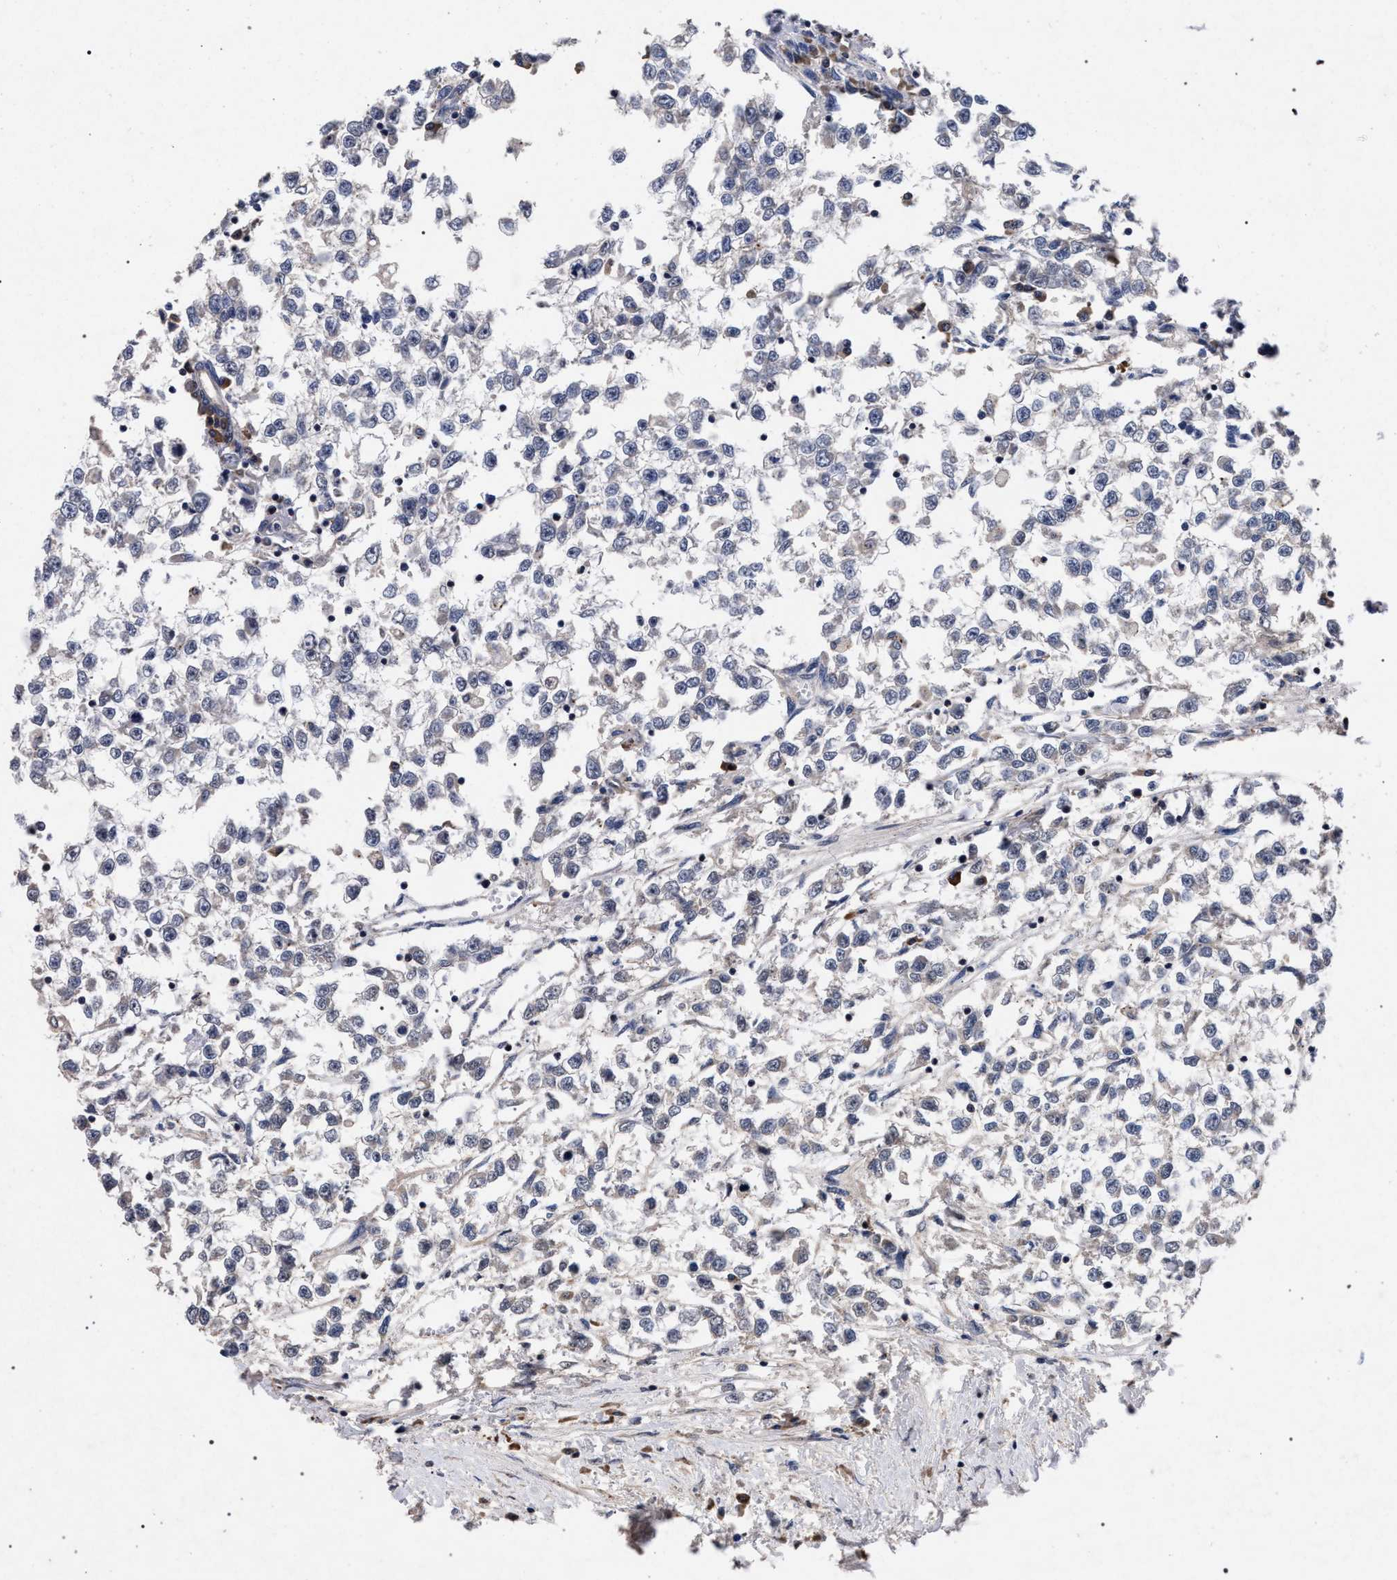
{"staining": {"intensity": "negative", "quantity": "none", "location": "none"}, "tissue": "testis cancer", "cell_type": "Tumor cells", "image_type": "cancer", "snomed": [{"axis": "morphology", "description": "Seminoma, NOS"}, {"axis": "morphology", "description": "Carcinoma, Embryonal, NOS"}, {"axis": "topography", "description": "Testis"}], "caption": "Tumor cells are negative for protein expression in human testis cancer (seminoma).", "gene": "CFAP95", "patient": {"sex": "male", "age": 51}}